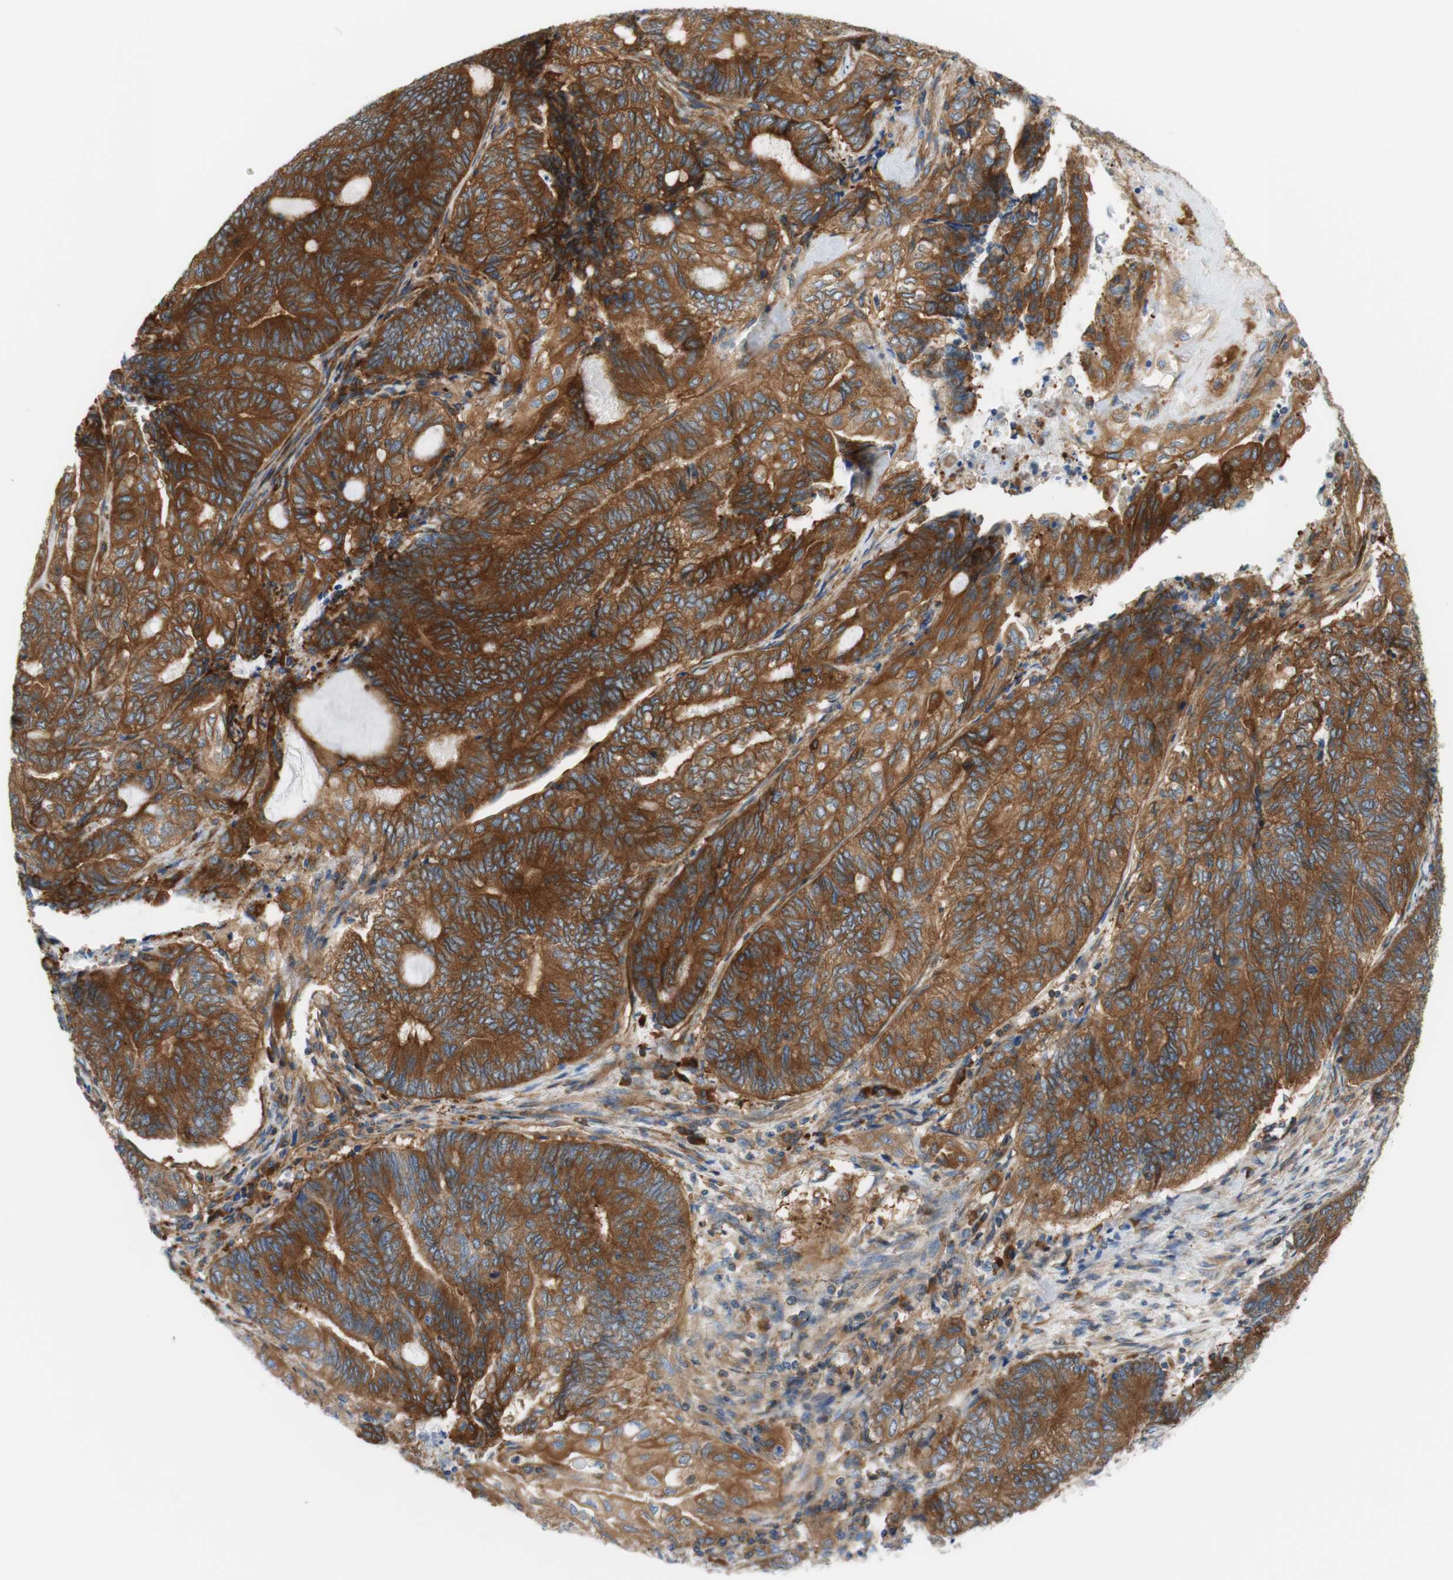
{"staining": {"intensity": "strong", "quantity": ">75%", "location": "cytoplasmic/membranous"}, "tissue": "endometrial cancer", "cell_type": "Tumor cells", "image_type": "cancer", "snomed": [{"axis": "morphology", "description": "Adenocarcinoma, NOS"}, {"axis": "topography", "description": "Uterus"}, {"axis": "topography", "description": "Endometrium"}], "caption": "Immunohistochemistry (DAB) staining of adenocarcinoma (endometrial) reveals strong cytoplasmic/membranous protein staining in about >75% of tumor cells.", "gene": "STOM", "patient": {"sex": "female", "age": 70}}